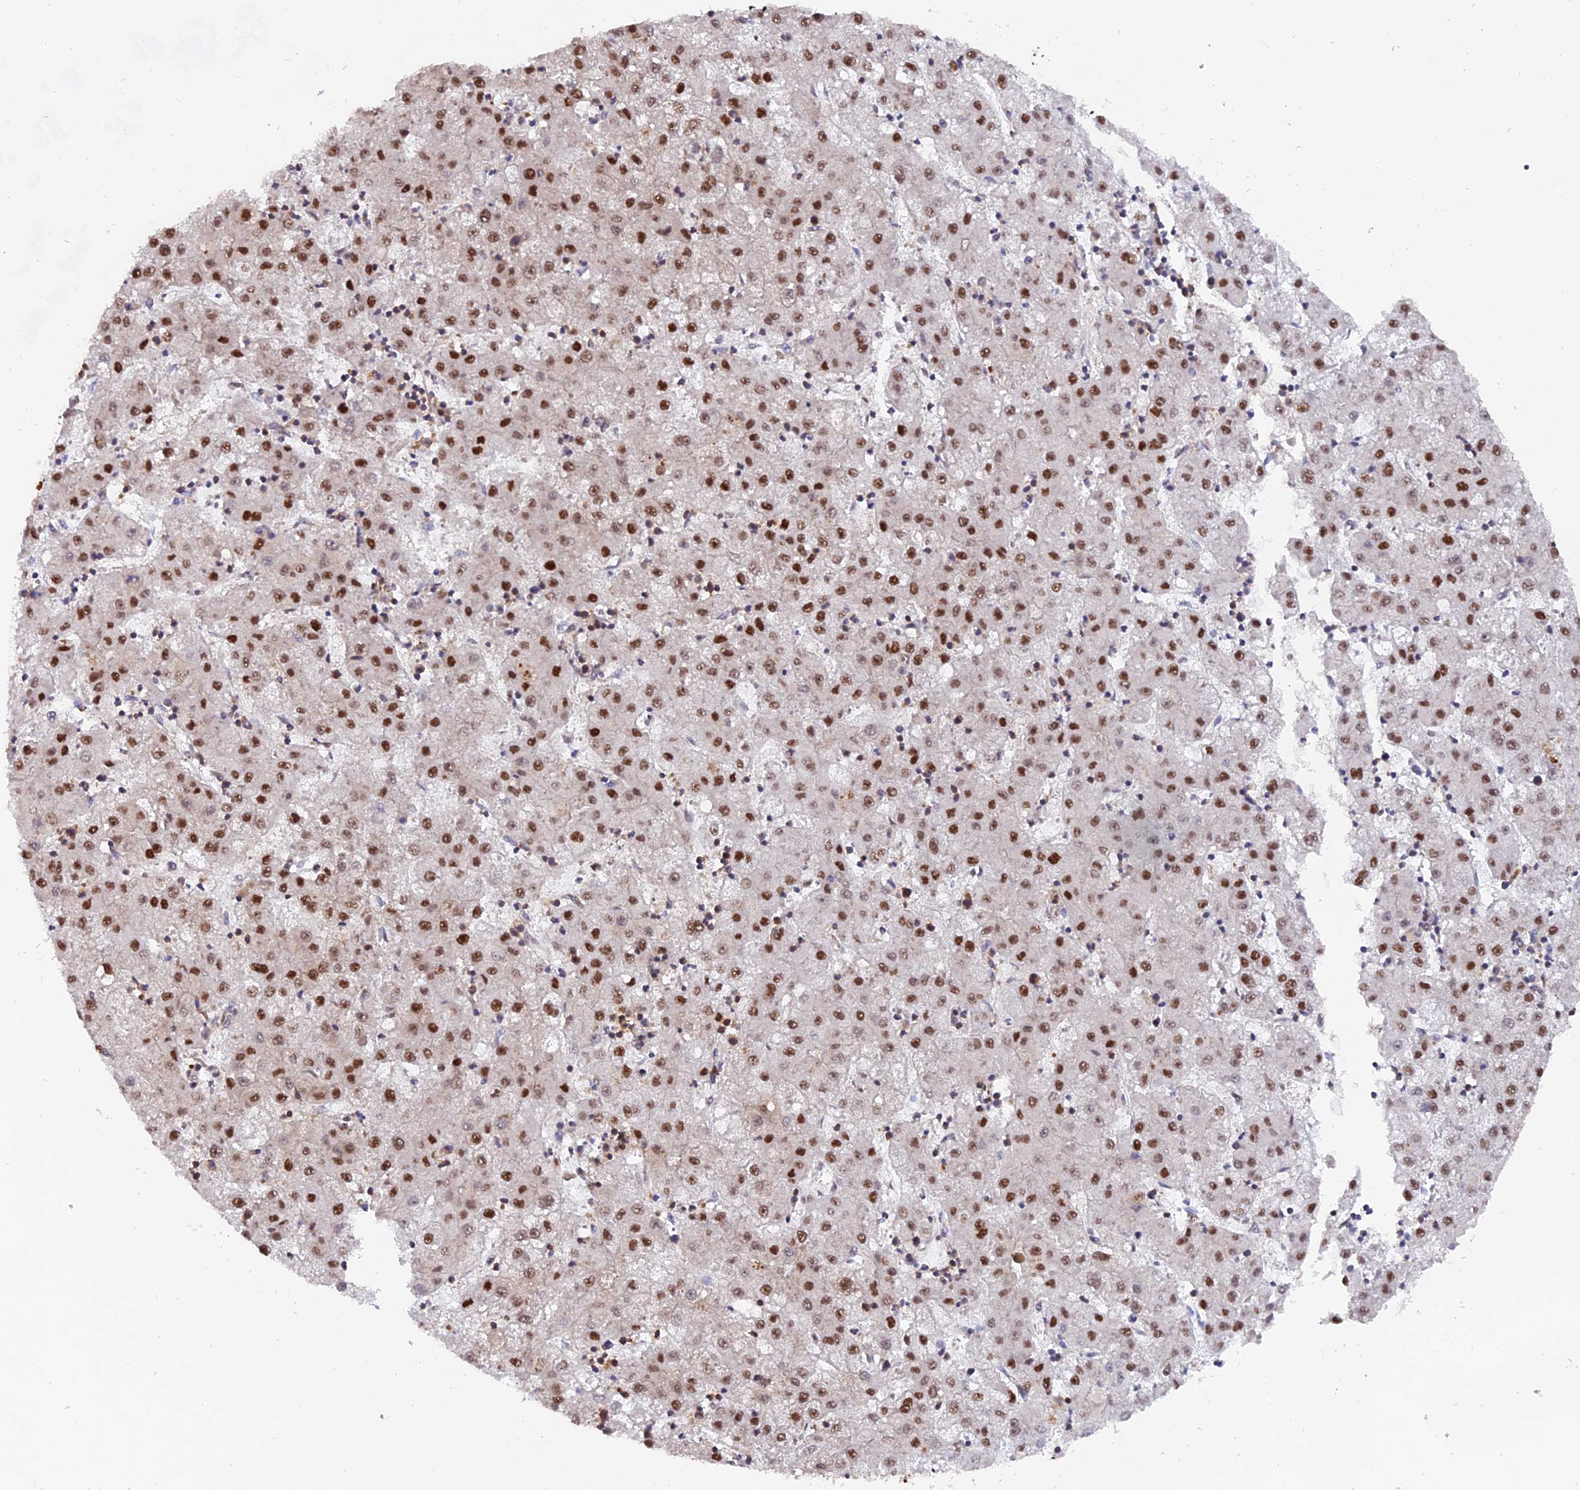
{"staining": {"intensity": "moderate", "quantity": ">75%", "location": "nuclear"}, "tissue": "liver cancer", "cell_type": "Tumor cells", "image_type": "cancer", "snomed": [{"axis": "morphology", "description": "Carcinoma, Hepatocellular, NOS"}, {"axis": "topography", "description": "Liver"}], "caption": "Immunohistochemical staining of human liver cancer exhibits medium levels of moderate nuclear protein expression in about >75% of tumor cells. The protein of interest is stained brown, and the nuclei are stained in blue (DAB IHC with brightfield microscopy, high magnification).", "gene": "RAMAC", "patient": {"sex": "male", "age": 72}}